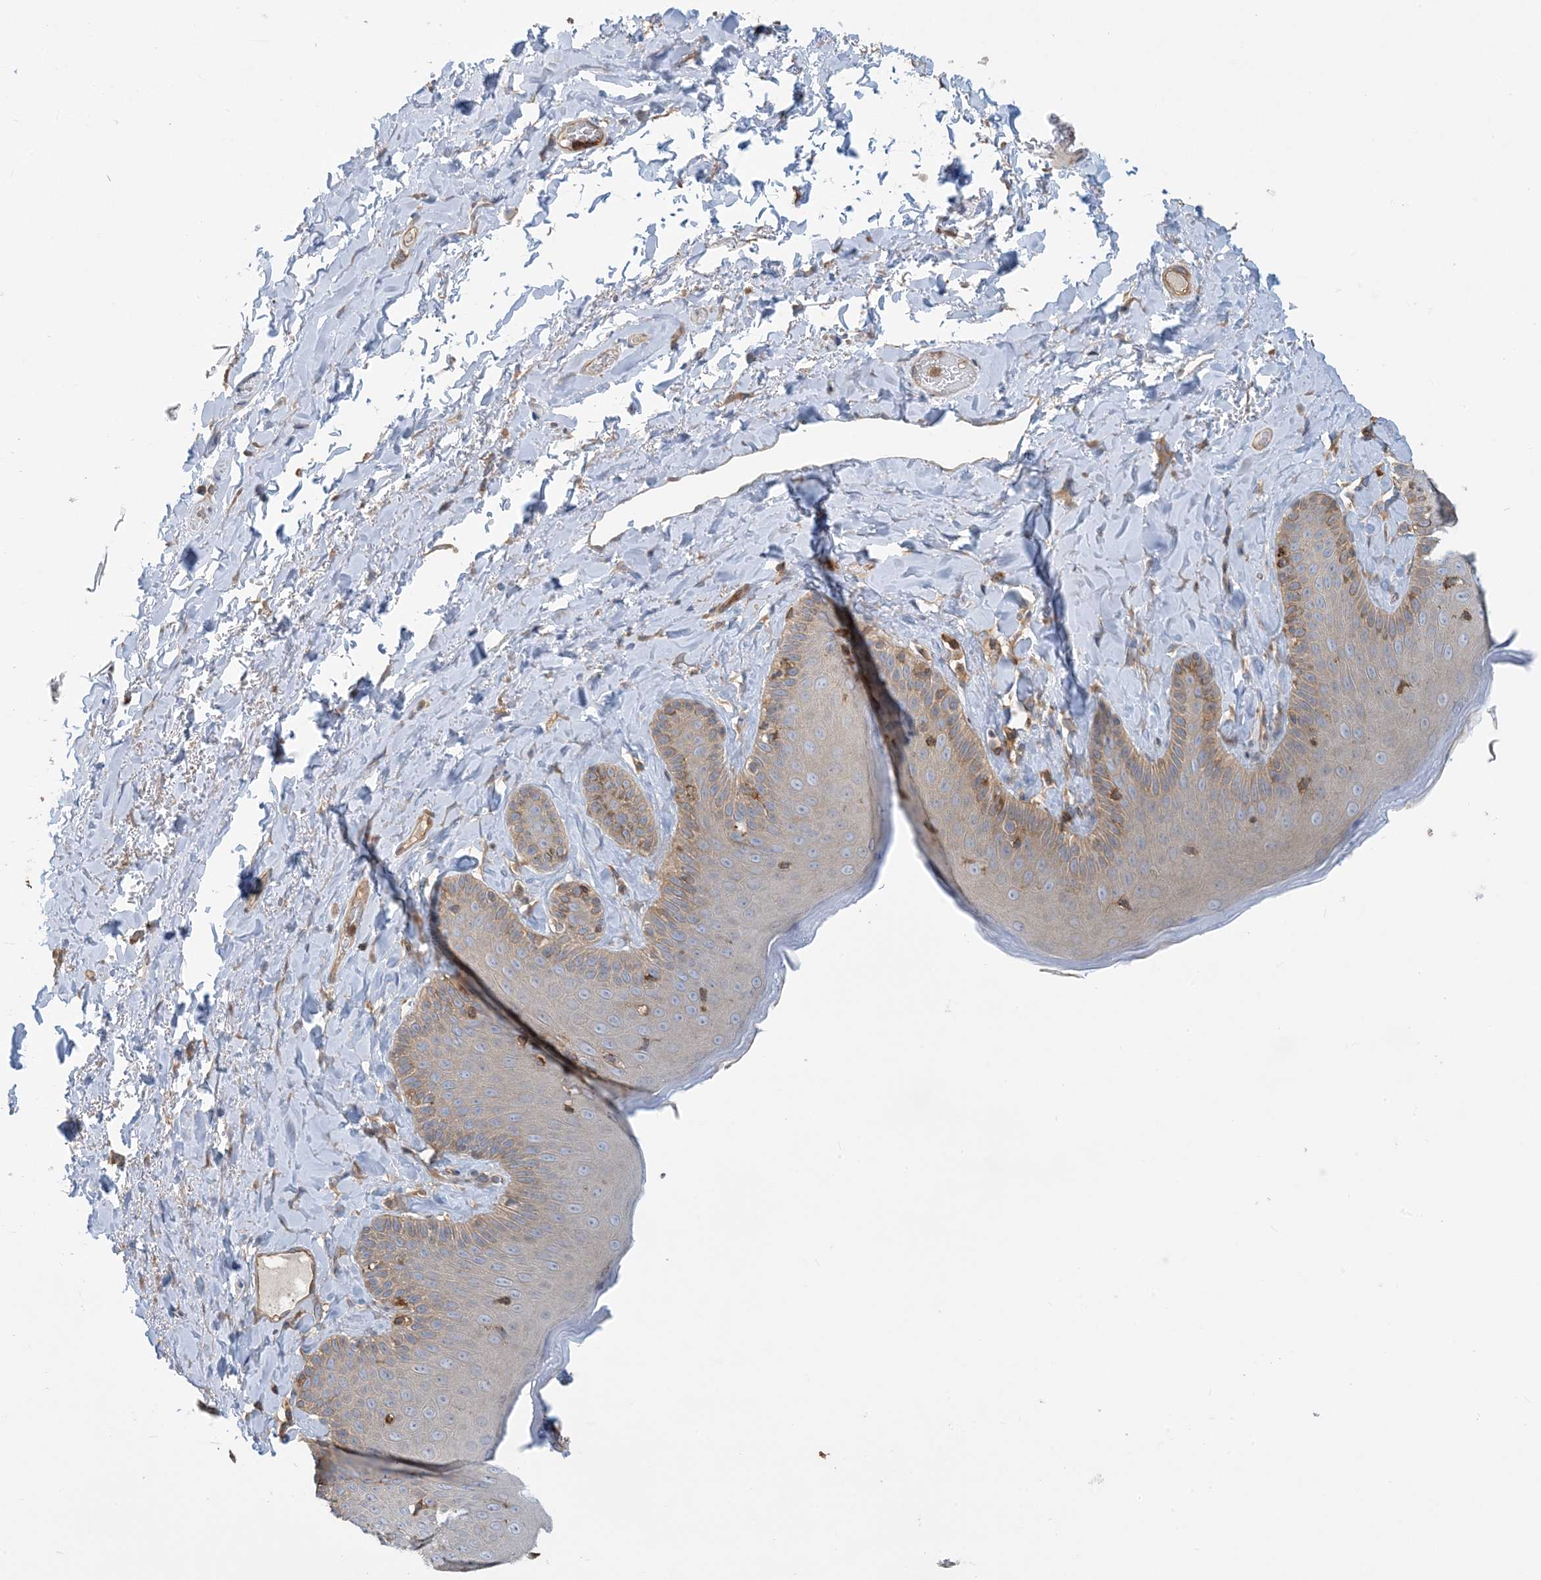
{"staining": {"intensity": "moderate", "quantity": "25%-75%", "location": "cytoplasmic/membranous"}, "tissue": "skin", "cell_type": "Epidermal cells", "image_type": "normal", "snomed": [{"axis": "morphology", "description": "Normal tissue, NOS"}, {"axis": "topography", "description": "Anal"}], "caption": "A high-resolution image shows immunohistochemistry (IHC) staining of benign skin, which shows moderate cytoplasmic/membranous expression in about 25%-75% of epidermal cells.", "gene": "SFMBT2", "patient": {"sex": "male", "age": 69}}